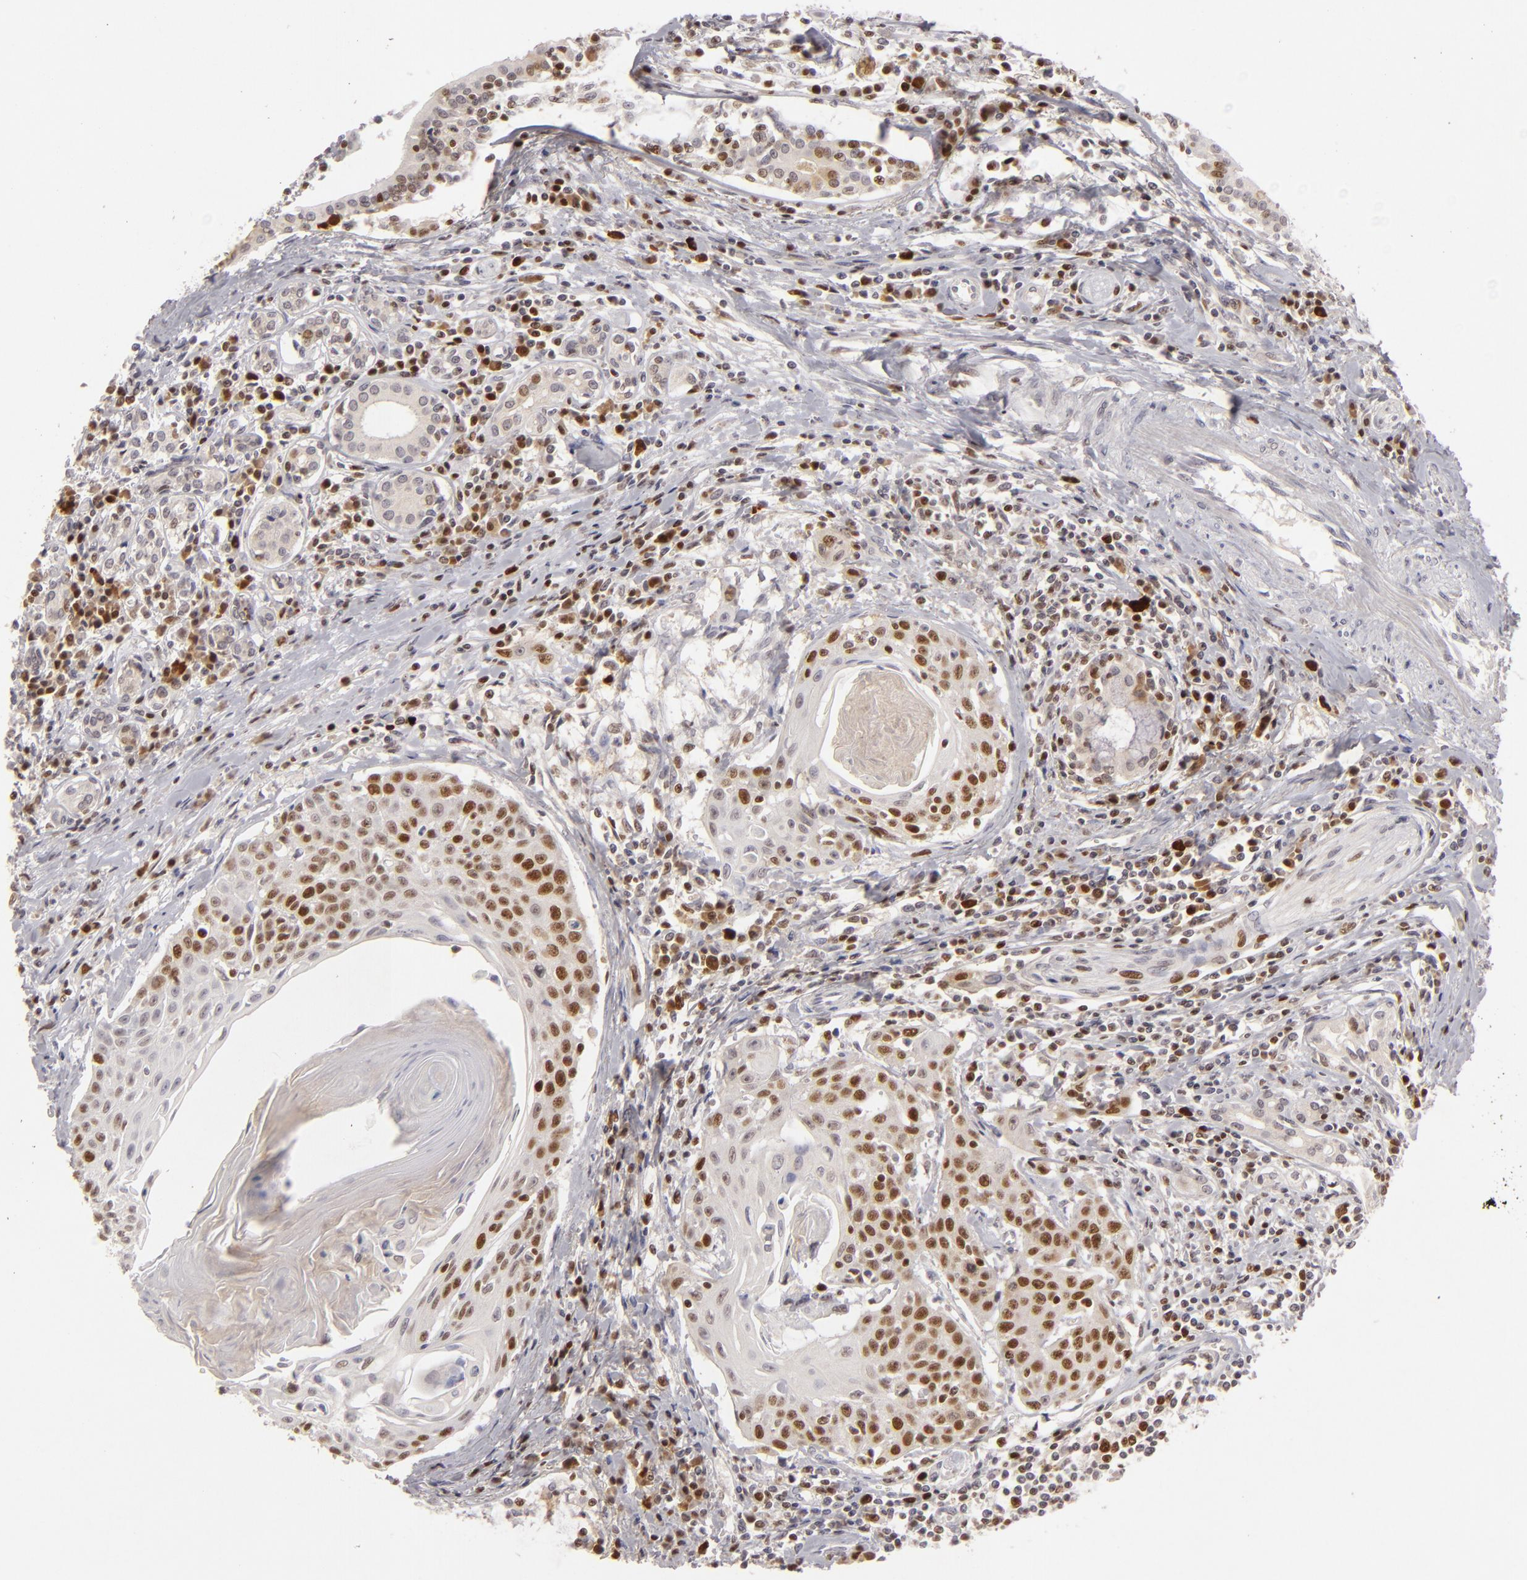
{"staining": {"intensity": "strong", "quantity": "25%-75%", "location": "nuclear"}, "tissue": "head and neck cancer", "cell_type": "Tumor cells", "image_type": "cancer", "snomed": [{"axis": "morphology", "description": "Squamous cell carcinoma, NOS"}, {"axis": "morphology", "description": "Squamous cell carcinoma, metastatic, NOS"}, {"axis": "topography", "description": "Lymph node"}, {"axis": "topography", "description": "Salivary gland"}, {"axis": "topography", "description": "Head-Neck"}], "caption": "Protein staining exhibits strong nuclear staining in approximately 25%-75% of tumor cells in head and neck cancer.", "gene": "FEN1", "patient": {"sex": "female", "age": 74}}